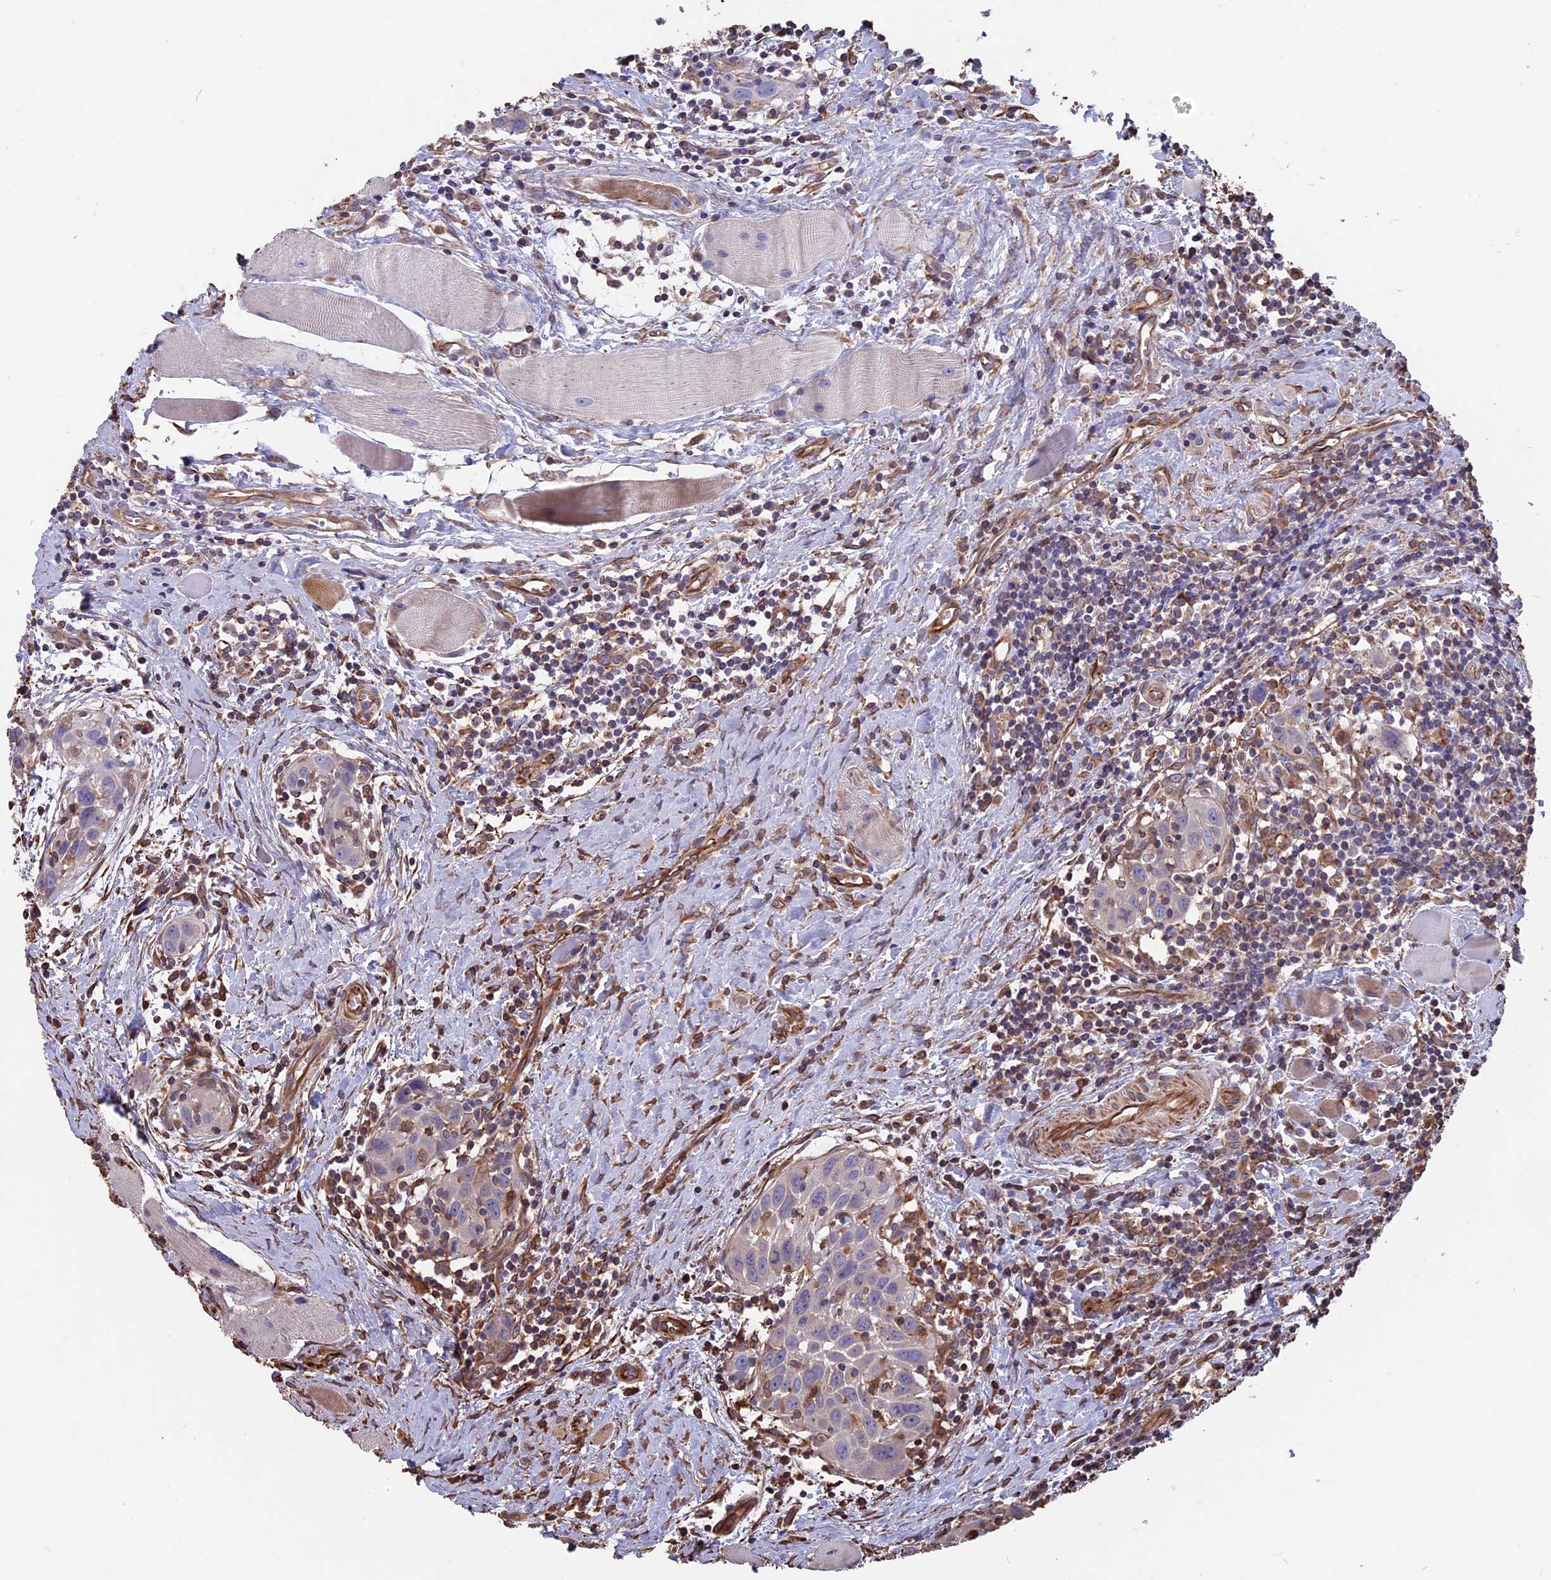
{"staining": {"intensity": "negative", "quantity": "none", "location": "none"}, "tissue": "head and neck cancer", "cell_type": "Tumor cells", "image_type": "cancer", "snomed": [{"axis": "morphology", "description": "Squamous cell carcinoma, NOS"}, {"axis": "topography", "description": "Oral tissue"}, {"axis": "topography", "description": "Head-Neck"}], "caption": "Immunohistochemistry (IHC) micrograph of human head and neck cancer stained for a protein (brown), which demonstrates no expression in tumor cells. (Stains: DAB immunohistochemistry (IHC) with hematoxylin counter stain, Microscopy: brightfield microscopy at high magnification).", "gene": "SEH1L", "patient": {"sex": "female", "age": 50}}